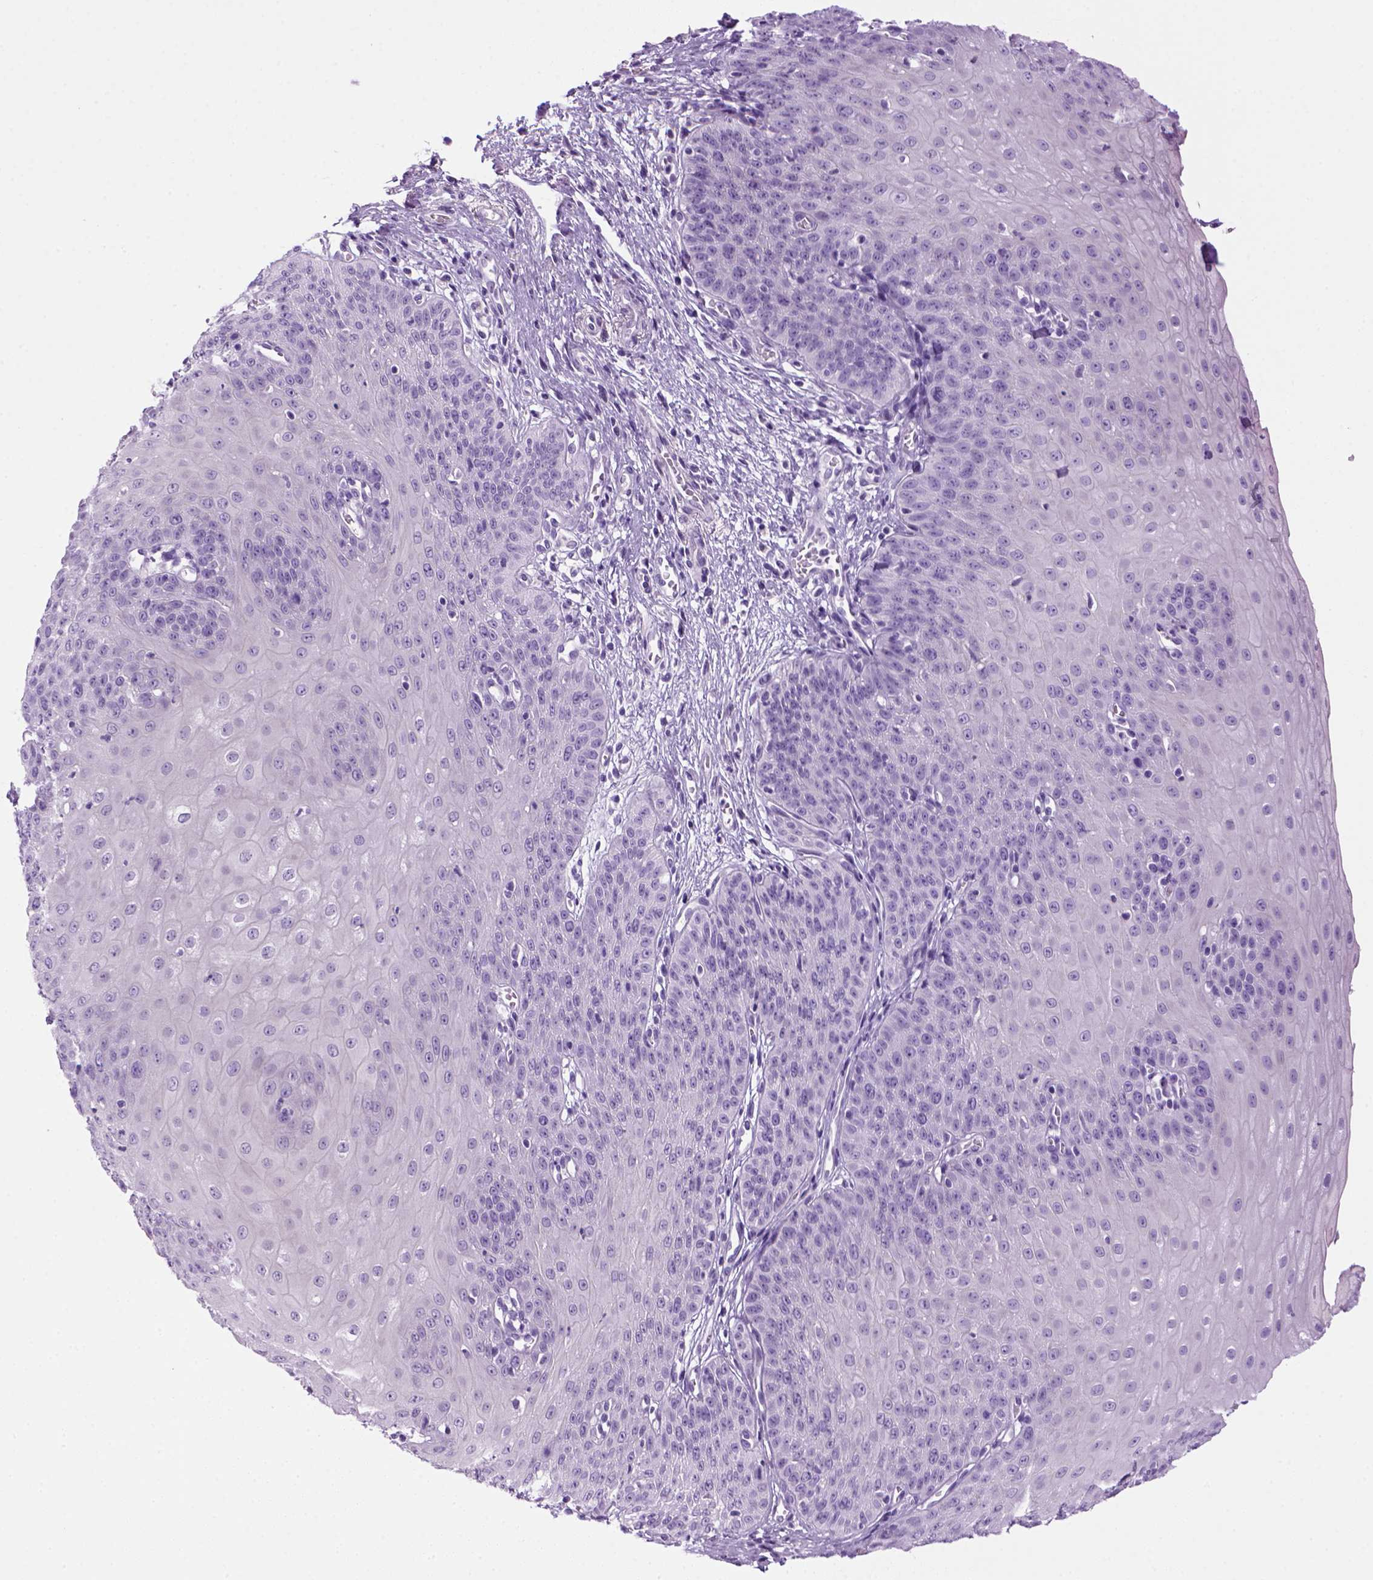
{"staining": {"intensity": "negative", "quantity": "none", "location": "none"}, "tissue": "esophagus", "cell_type": "Squamous epithelial cells", "image_type": "normal", "snomed": [{"axis": "morphology", "description": "Normal tissue, NOS"}, {"axis": "topography", "description": "Esophagus"}], "caption": "Immunohistochemical staining of unremarkable esophagus displays no significant positivity in squamous epithelial cells.", "gene": "SGCG", "patient": {"sex": "male", "age": 71}}